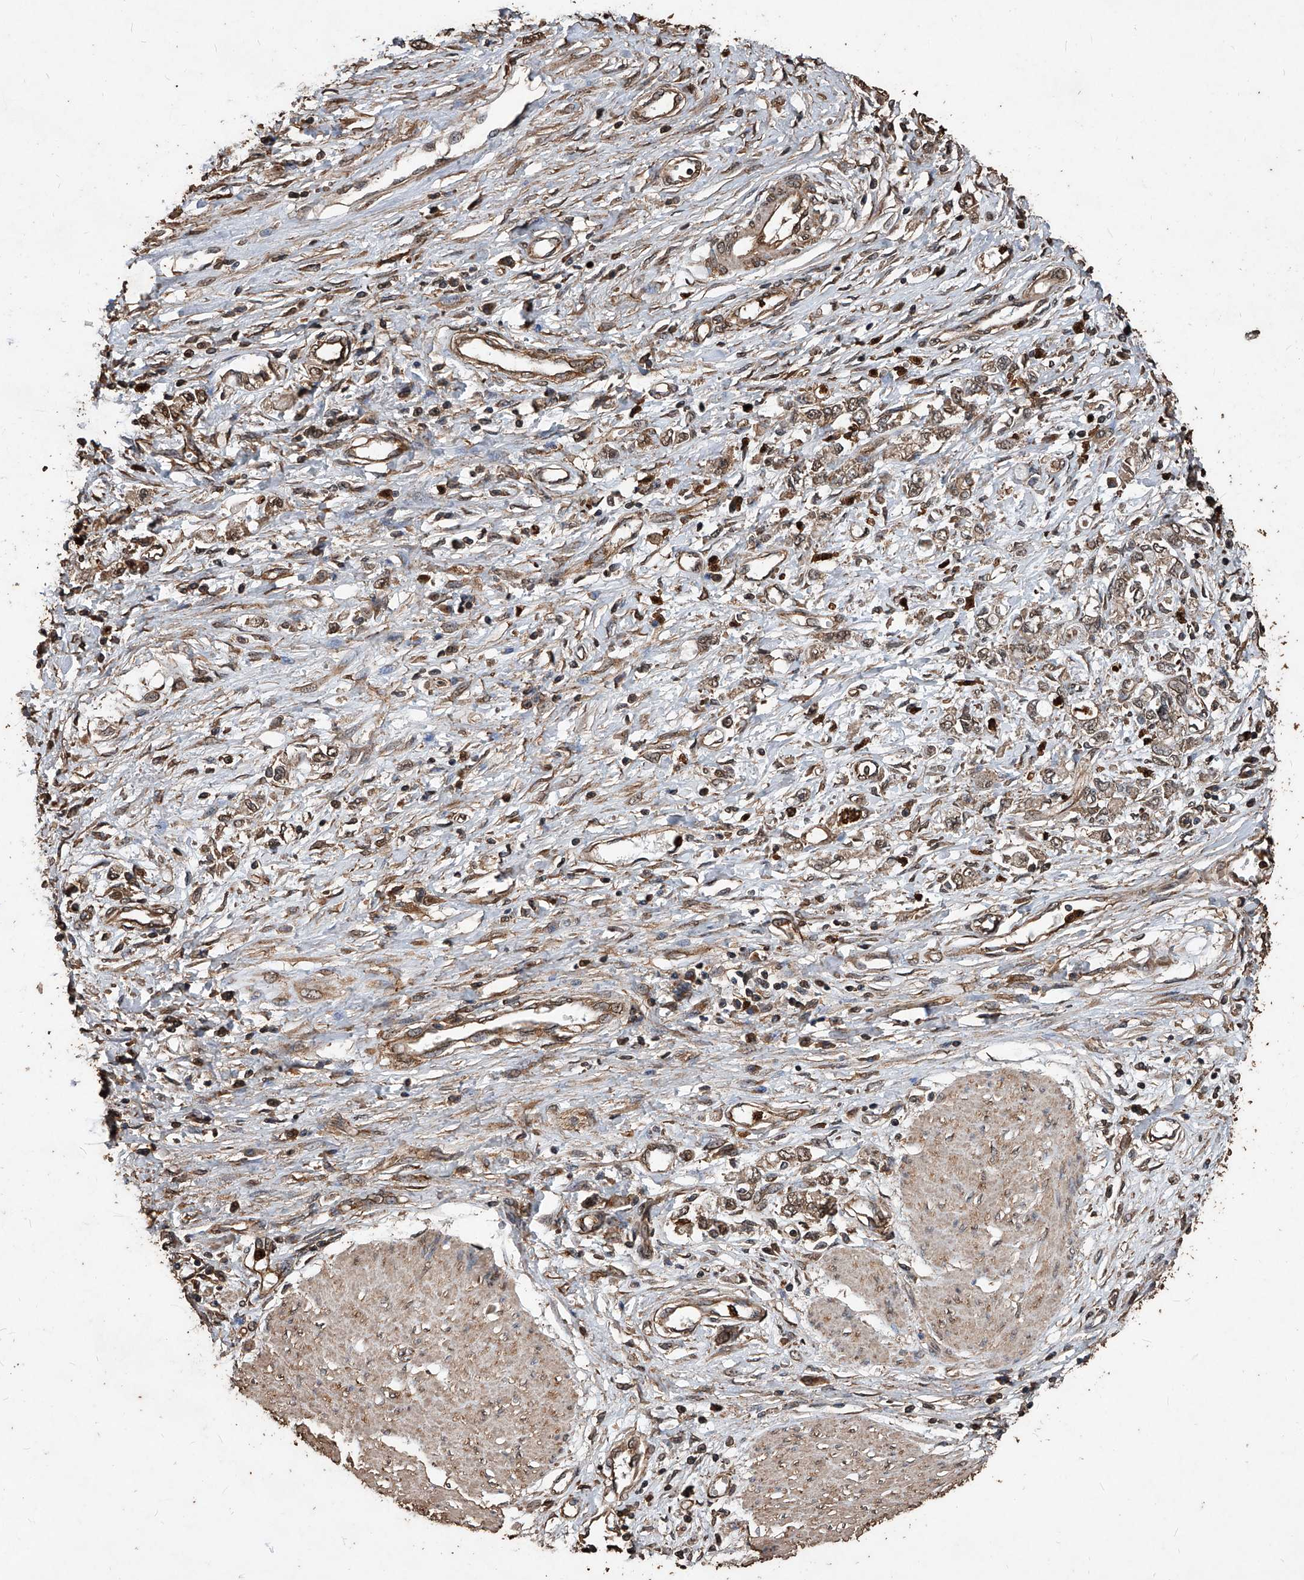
{"staining": {"intensity": "weak", "quantity": ">75%", "location": "cytoplasmic/membranous"}, "tissue": "stomach cancer", "cell_type": "Tumor cells", "image_type": "cancer", "snomed": [{"axis": "morphology", "description": "Adenocarcinoma, NOS"}, {"axis": "topography", "description": "Stomach"}], "caption": "Weak cytoplasmic/membranous positivity for a protein is present in approximately >75% of tumor cells of stomach cancer using IHC.", "gene": "UCP2", "patient": {"sex": "female", "age": 76}}